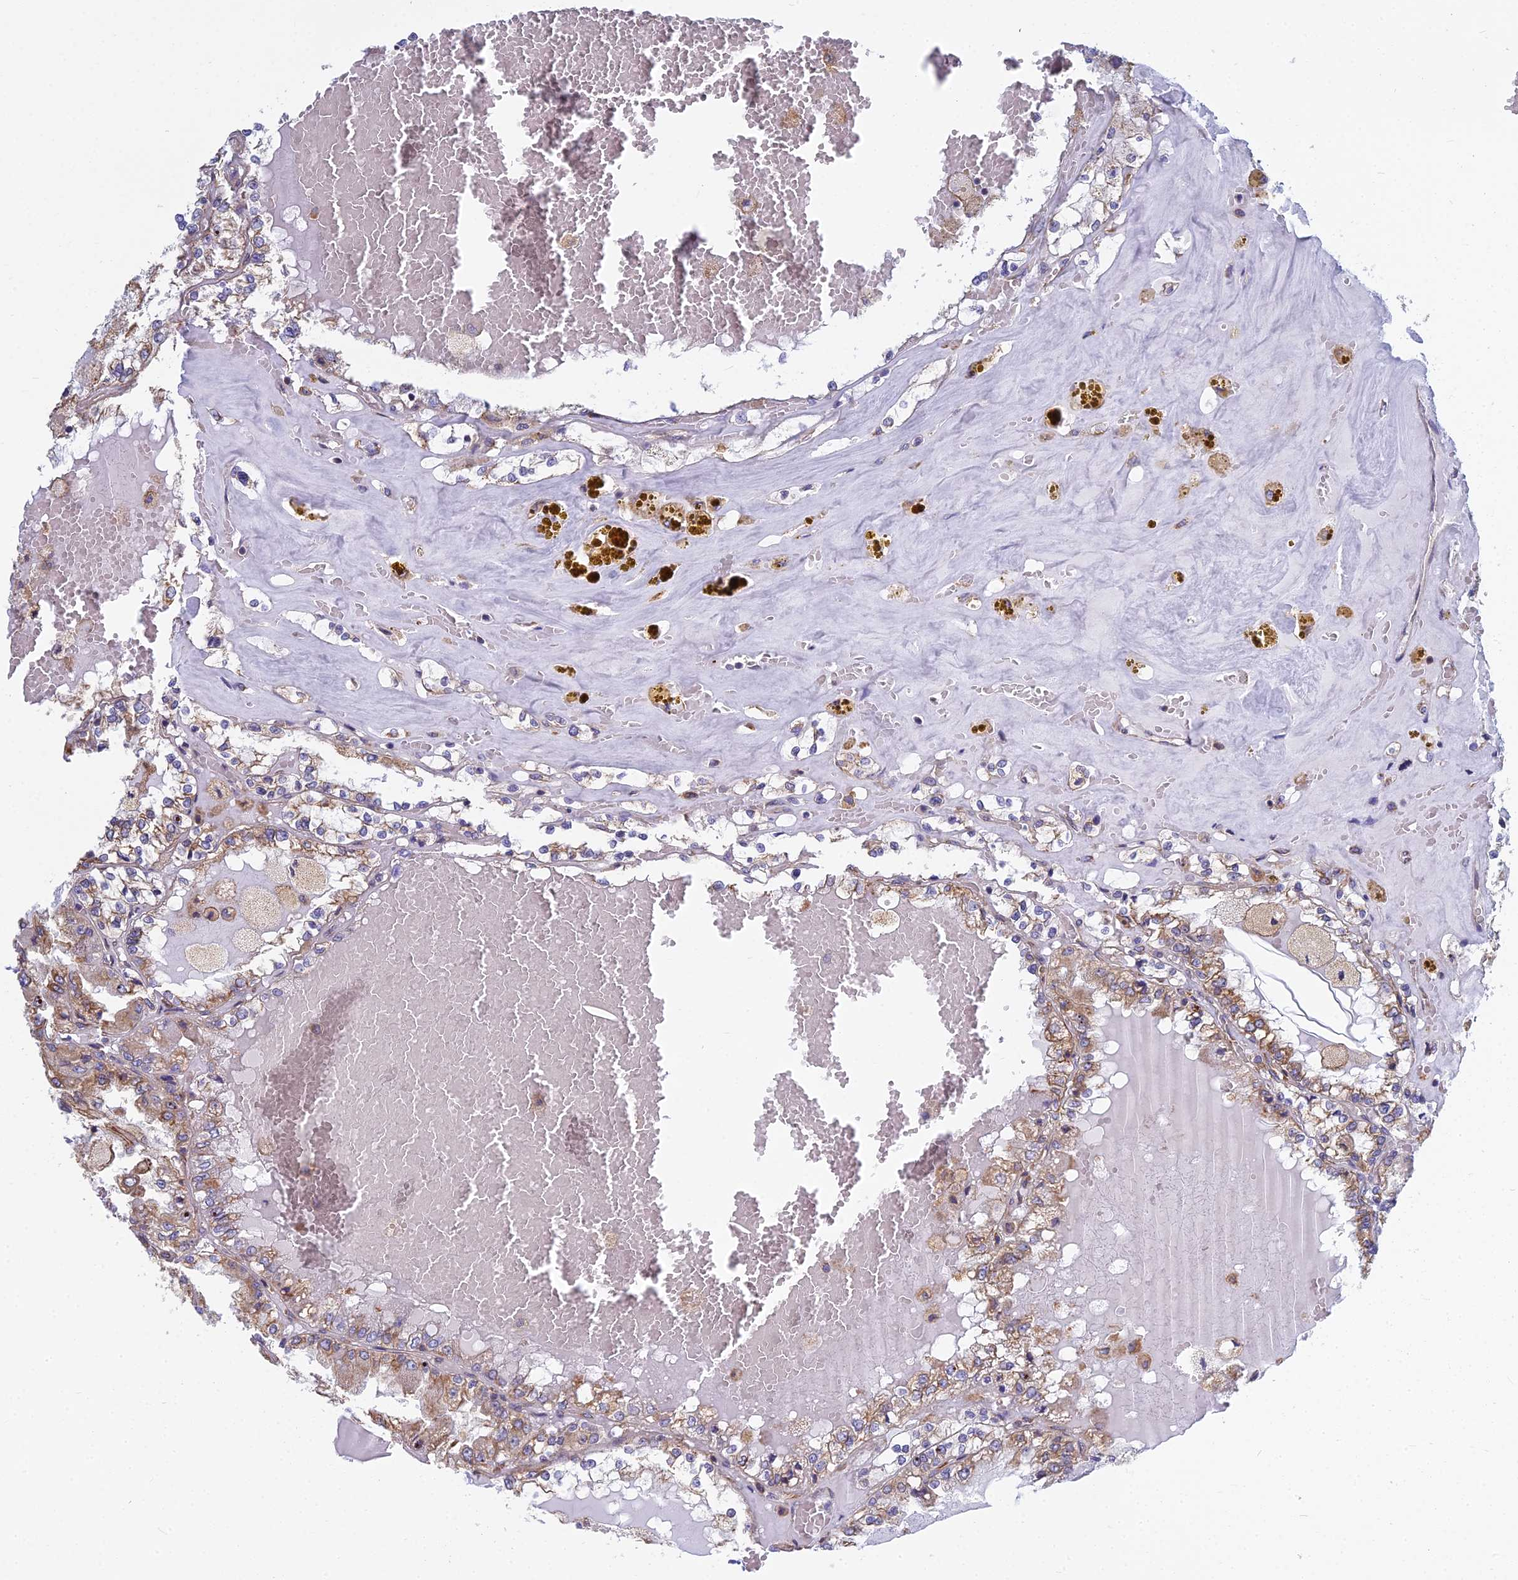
{"staining": {"intensity": "moderate", "quantity": "25%-75%", "location": "cytoplasmic/membranous"}, "tissue": "renal cancer", "cell_type": "Tumor cells", "image_type": "cancer", "snomed": [{"axis": "morphology", "description": "Adenocarcinoma, NOS"}, {"axis": "topography", "description": "Kidney"}], "caption": "Renal adenocarcinoma was stained to show a protein in brown. There is medium levels of moderate cytoplasmic/membranous positivity in about 25%-75% of tumor cells.", "gene": "KIAA1143", "patient": {"sex": "female", "age": 56}}